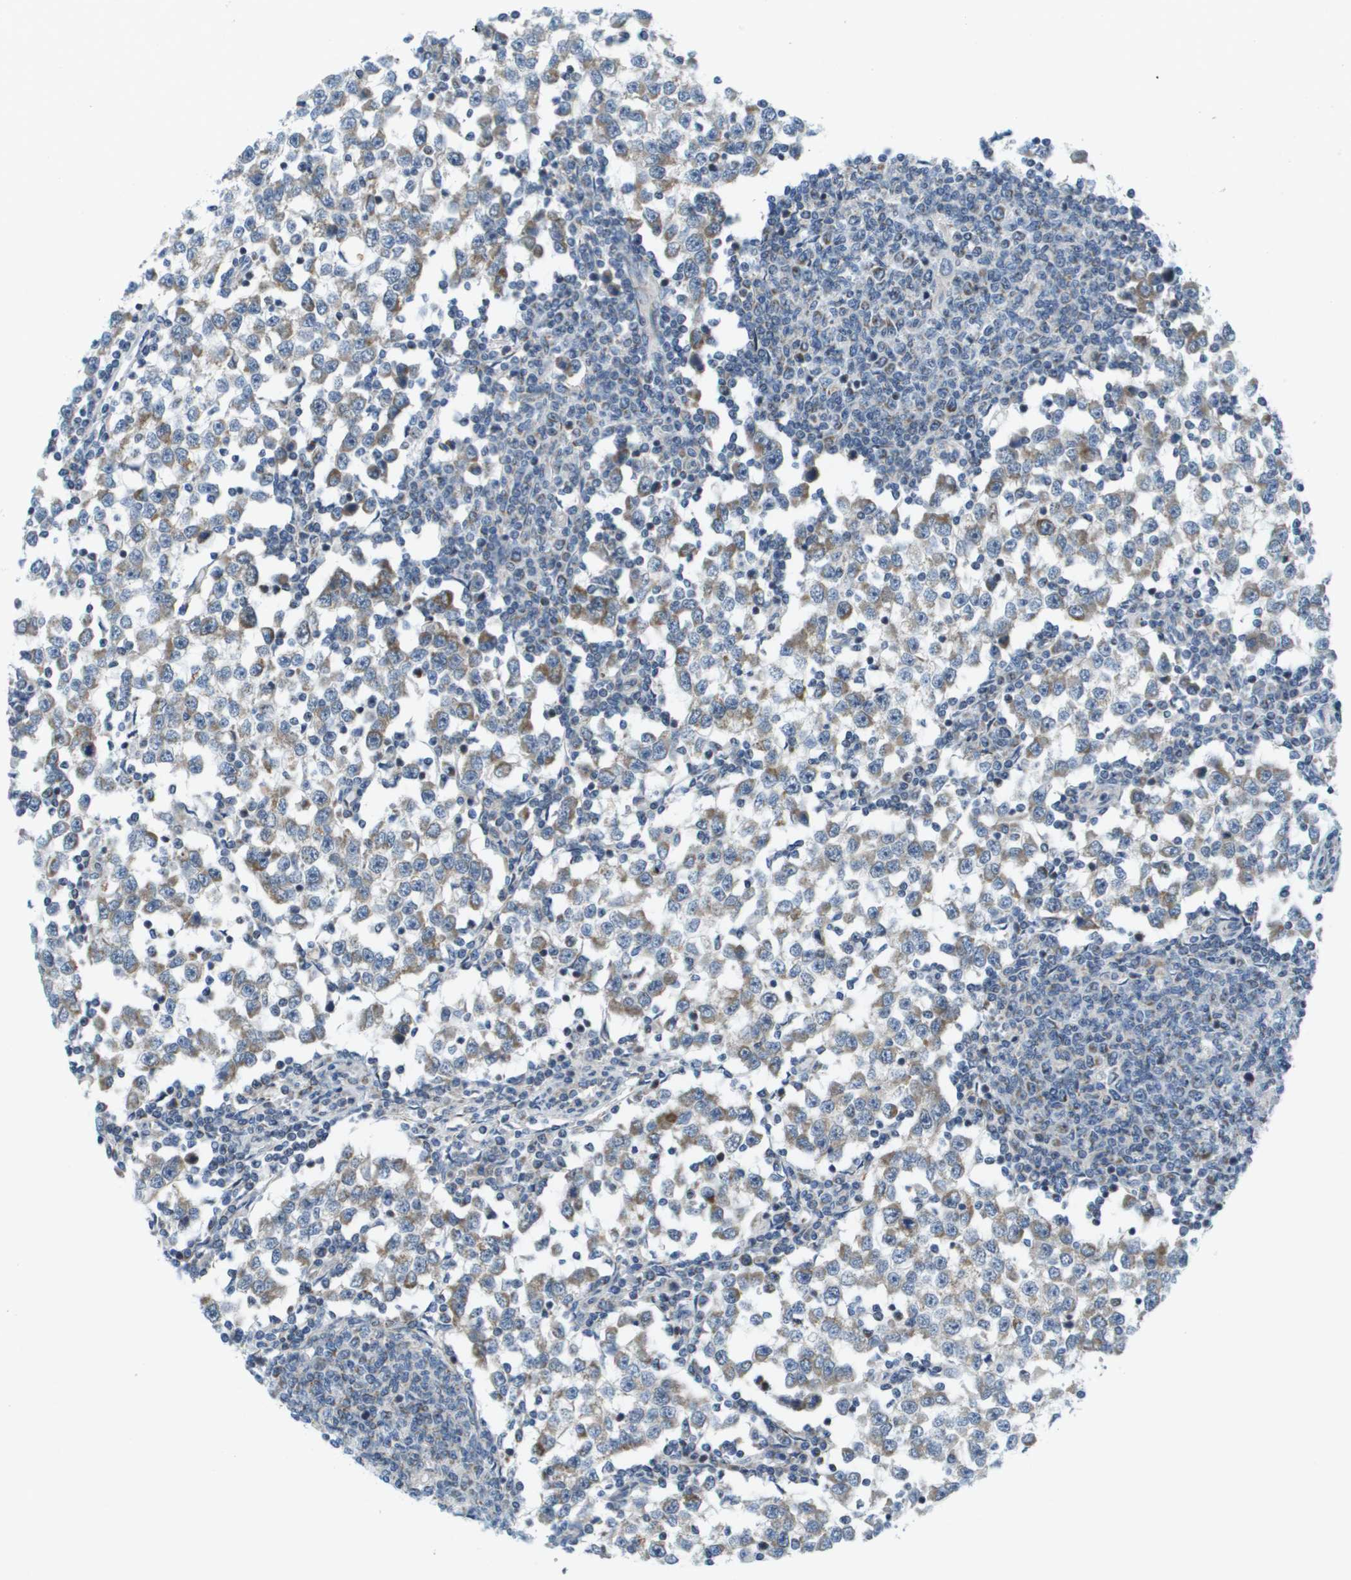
{"staining": {"intensity": "weak", "quantity": "<25%", "location": "cytoplasmic/membranous"}, "tissue": "testis cancer", "cell_type": "Tumor cells", "image_type": "cancer", "snomed": [{"axis": "morphology", "description": "Seminoma, NOS"}, {"axis": "topography", "description": "Testis"}], "caption": "An immunohistochemistry histopathology image of testis cancer (seminoma) is shown. There is no staining in tumor cells of testis cancer (seminoma). (DAB IHC visualized using brightfield microscopy, high magnification).", "gene": "KRT23", "patient": {"sex": "male", "age": 65}}